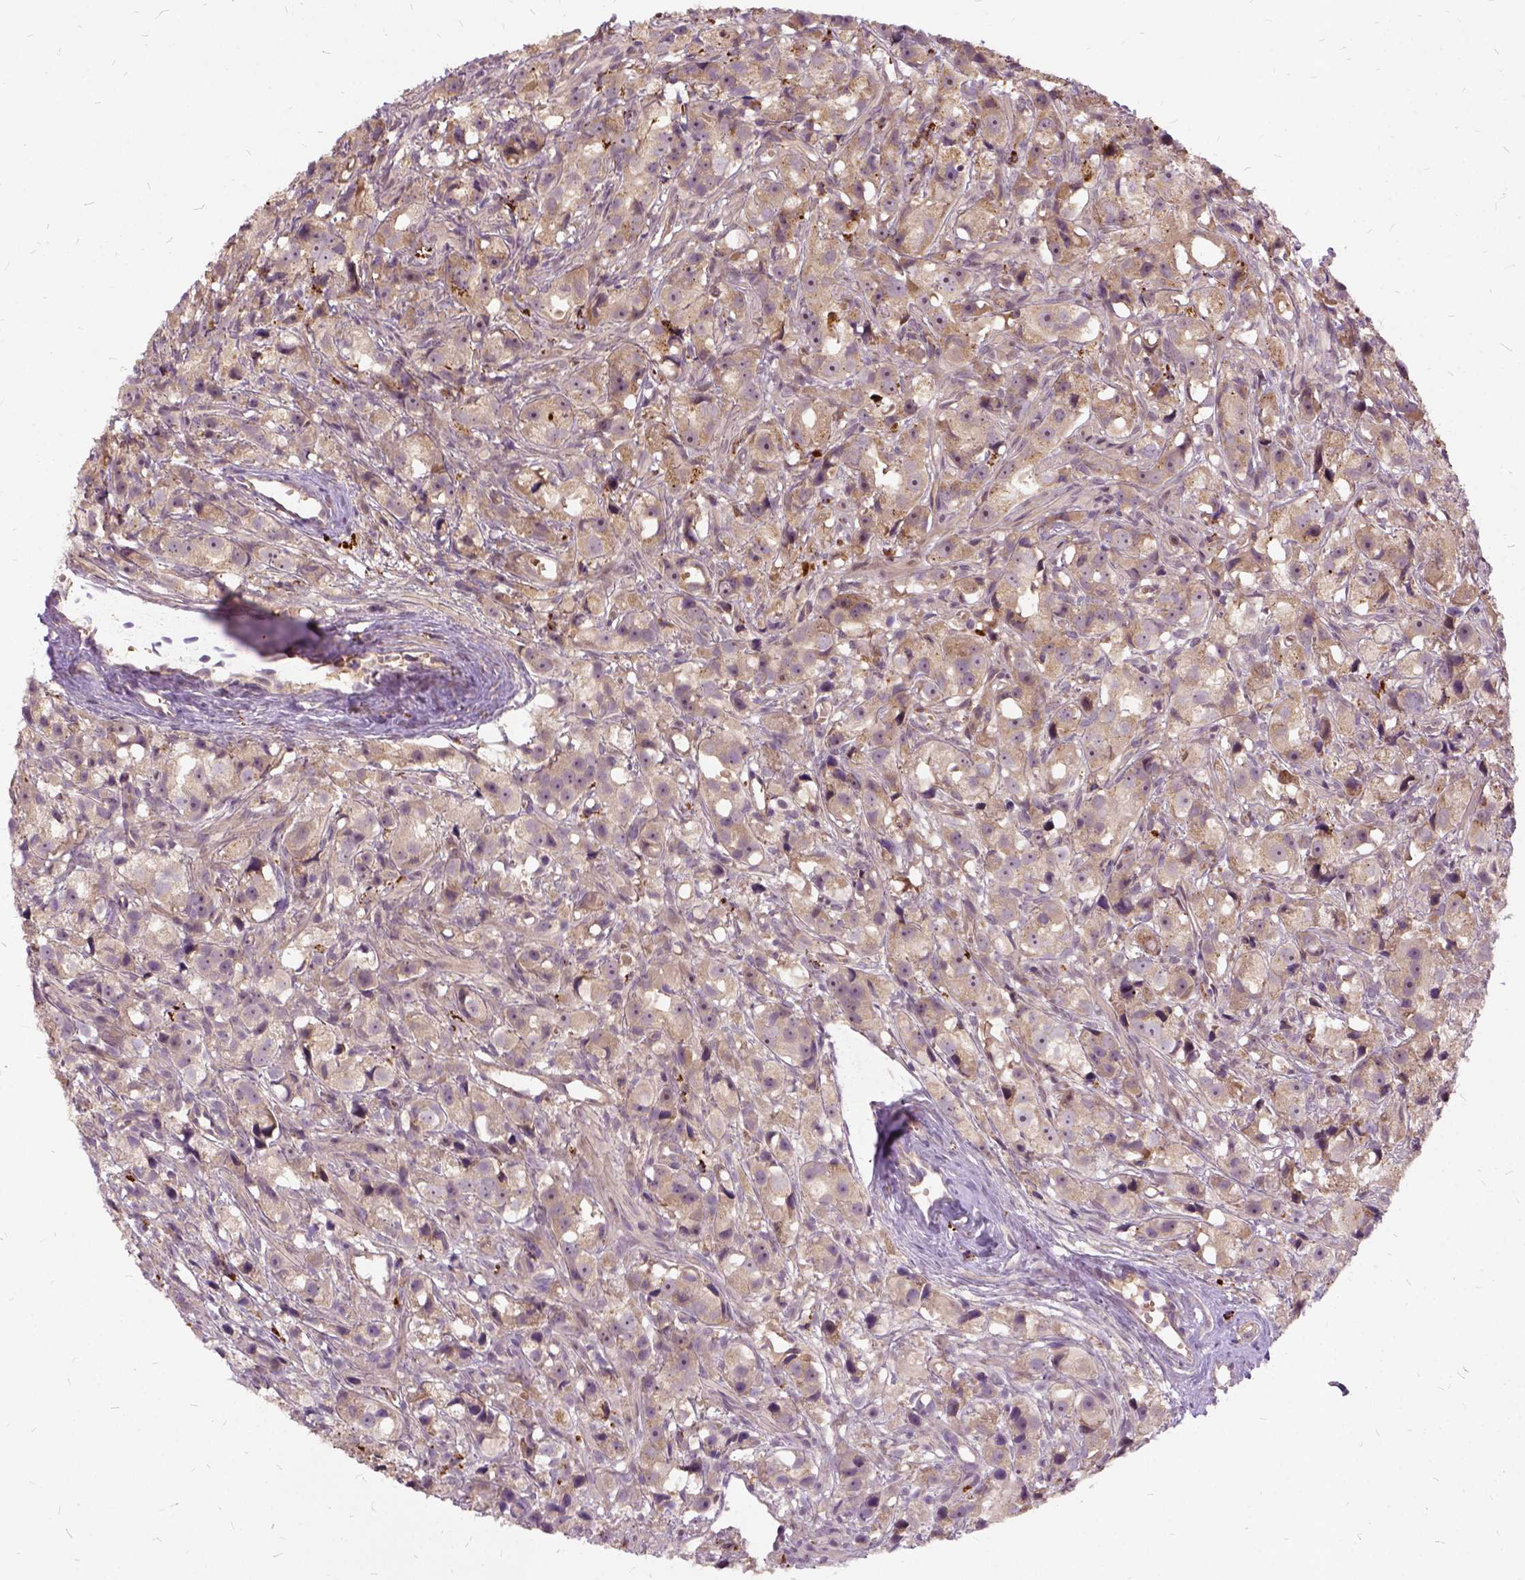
{"staining": {"intensity": "moderate", "quantity": ">75%", "location": "cytoplasmic/membranous"}, "tissue": "prostate cancer", "cell_type": "Tumor cells", "image_type": "cancer", "snomed": [{"axis": "morphology", "description": "Adenocarcinoma, High grade"}, {"axis": "topography", "description": "Prostate"}], "caption": "This image shows immunohistochemistry staining of human prostate high-grade adenocarcinoma, with medium moderate cytoplasmic/membranous expression in about >75% of tumor cells.", "gene": "ILRUN", "patient": {"sex": "male", "age": 75}}